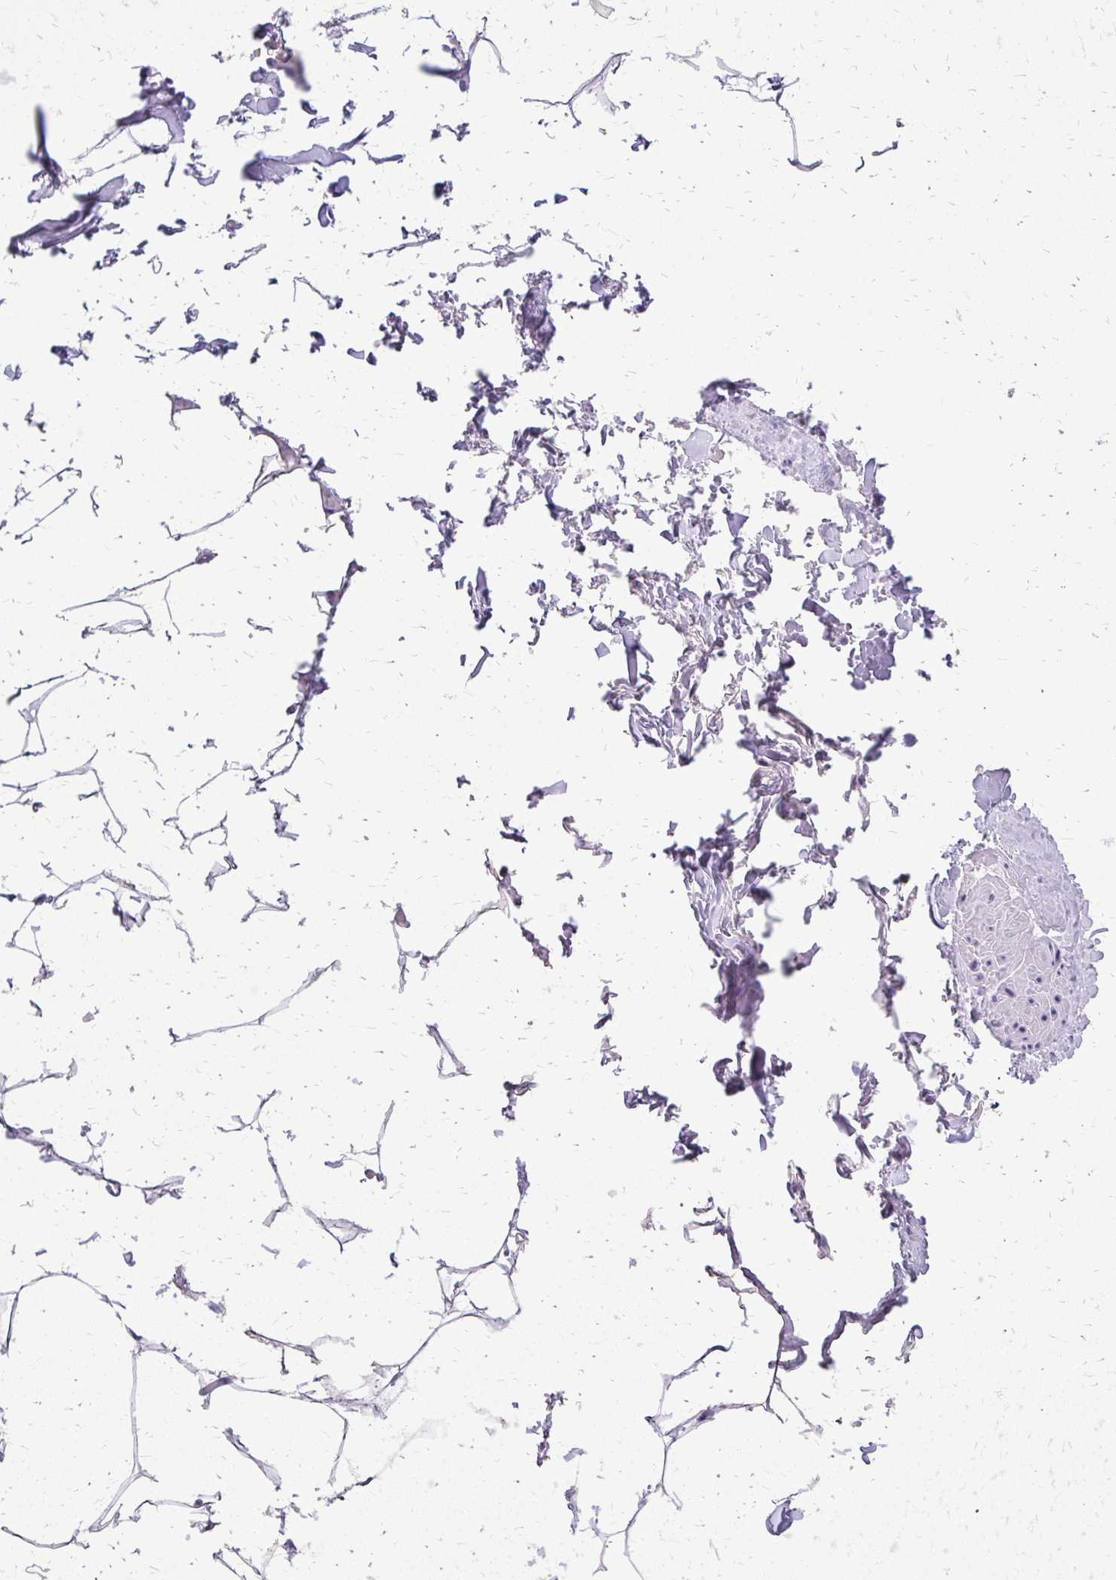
{"staining": {"intensity": "negative", "quantity": "none", "location": "none"}, "tissue": "adipose tissue", "cell_type": "Adipocytes", "image_type": "normal", "snomed": [{"axis": "morphology", "description": "Normal tissue, NOS"}, {"axis": "topography", "description": "Vascular tissue"}, {"axis": "topography", "description": "Peripheral nerve tissue"}], "caption": "Histopathology image shows no protein expression in adipocytes of unremarkable adipose tissue.", "gene": "SLC32A1", "patient": {"sex": "male", "age": 41}}